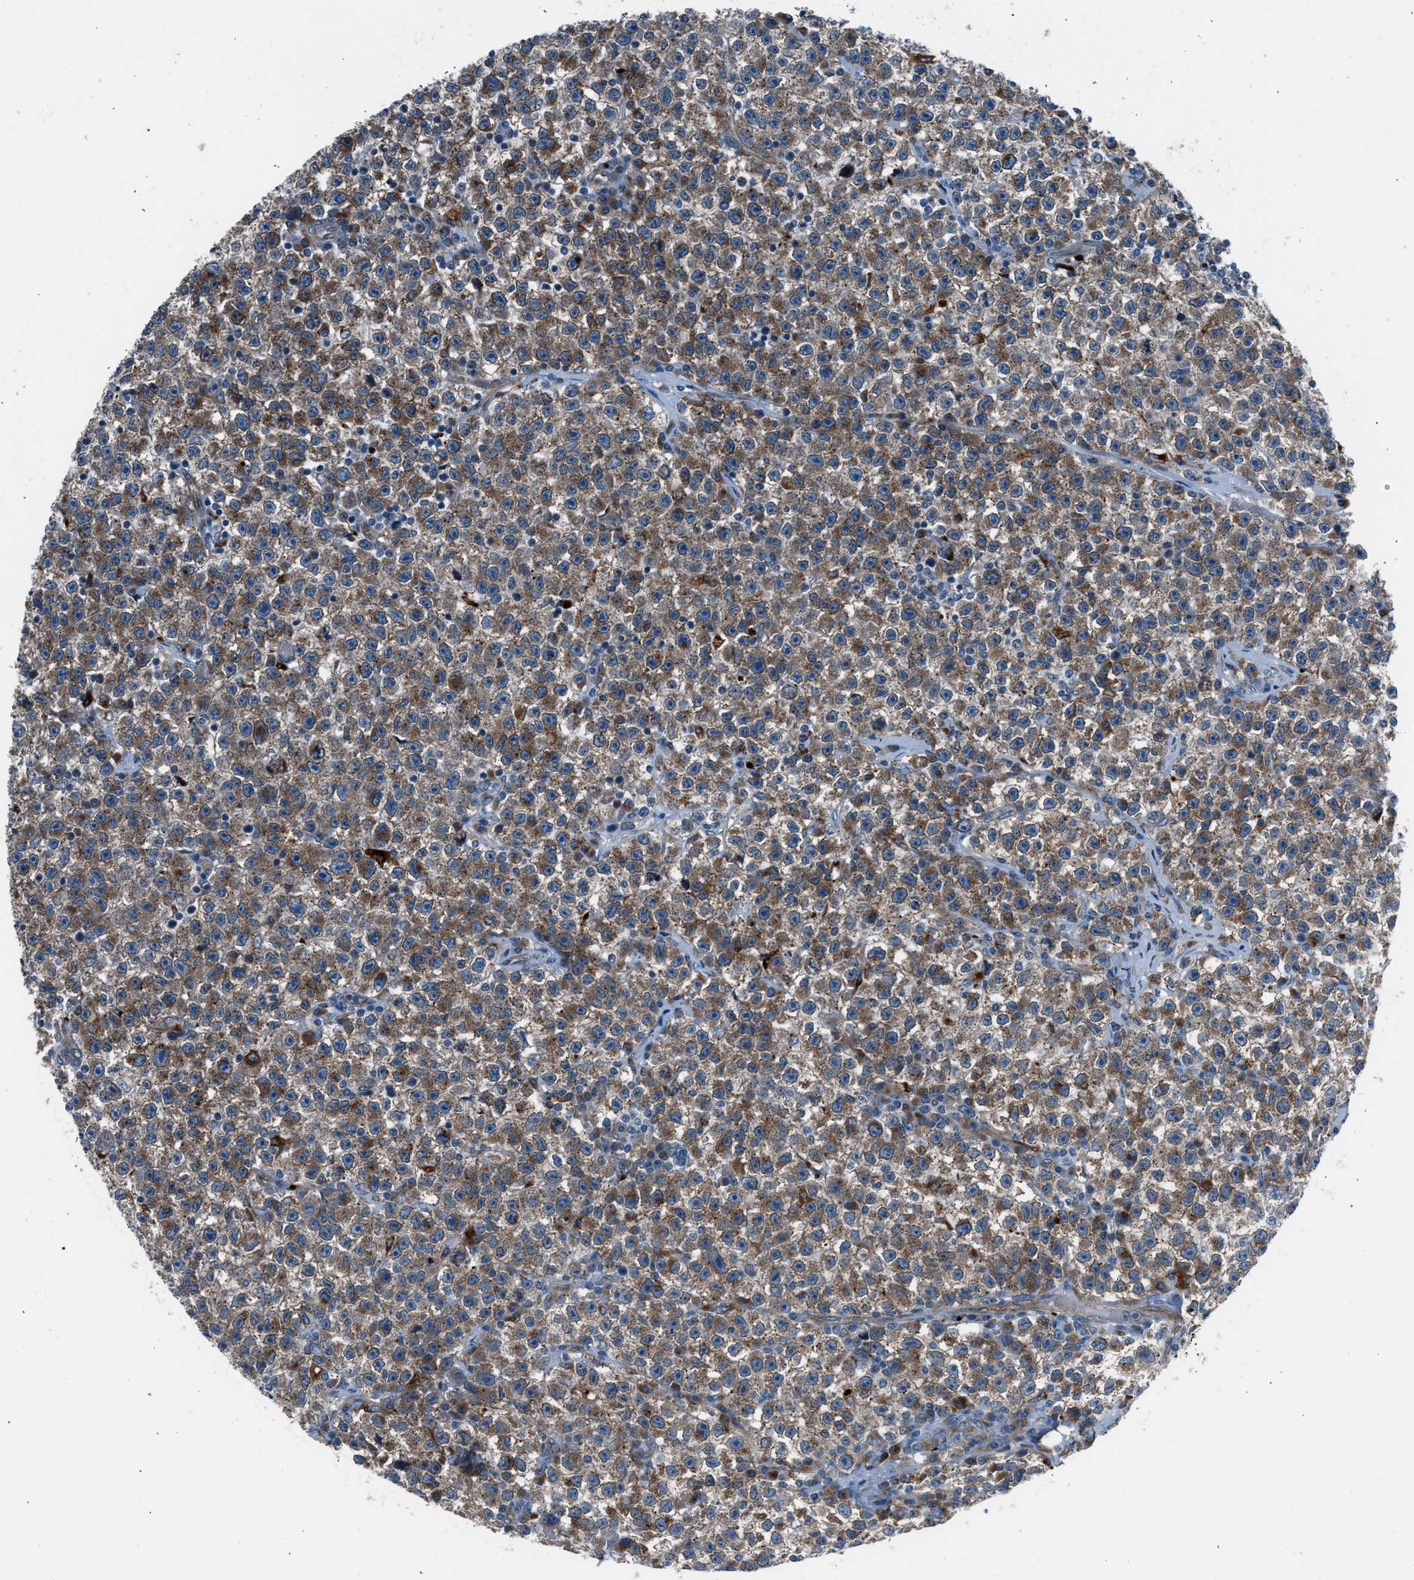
{"staining": {"intensity": "moderate", "quantity": ">75%", "location": "cytoplasmic/membranous"}, "tissue": "testis cancer", "cell_type": "Tumor cells", "image_type": "cancer", "snomed": [{"axis": "morphology", "description": "Seminoma, NOS"}, {"axis": "topography", "description": "Testis"}], "caption": "Brown immunohistochemical staining in human testis cancer (seminoma) displays moderate cytoplasmic/membranous staining in about >75% of tumor cells.", "gene": "LMBR1", "patient": {"sex": "male", "age": 22}}